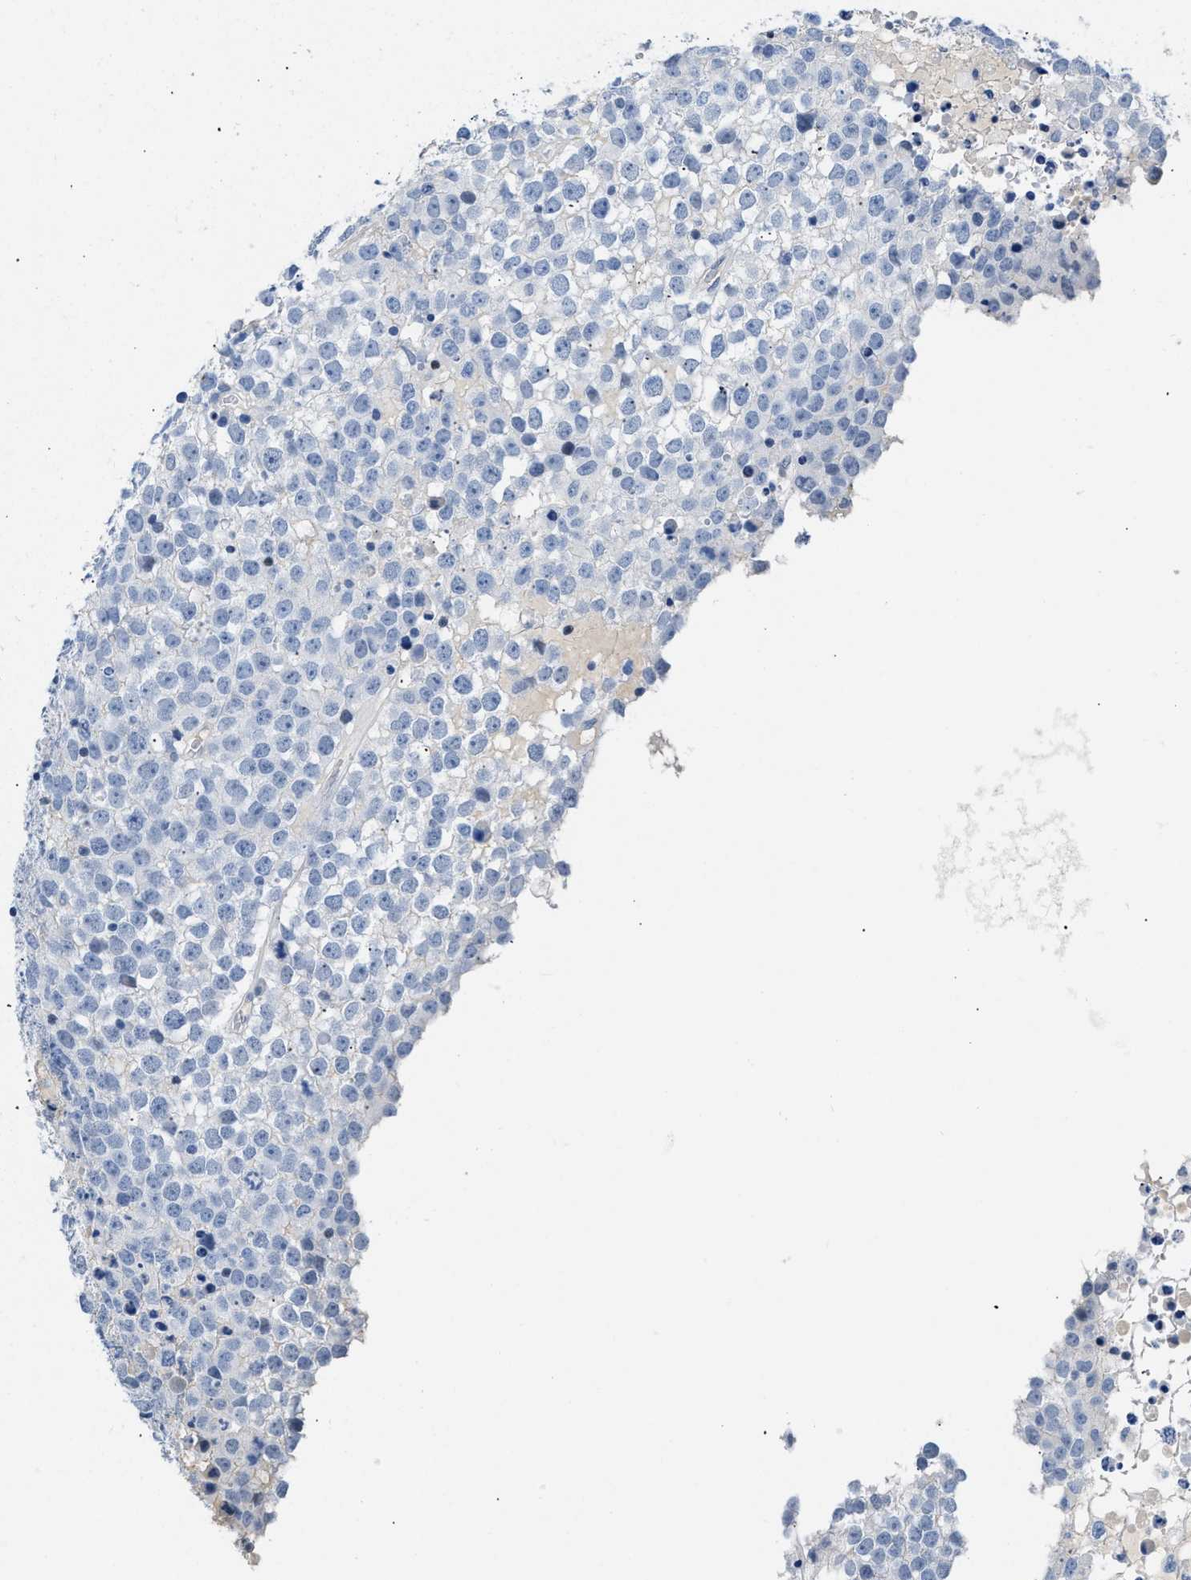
{"staining": {"intensity": "negative", "quantity": "none", "location": "none"}, "tissue": "testis cancer", "cell_type": "Tumor cells", "image_type": "cancer", "snomed": [{"axis": "morphology", "description": "Seminoma, NOS"}, {"axis": "topography", "description": "Testis"}], "caption": "Seminoma (testis) was stained to show a protein in brown. There is no significant staining in tumor cells.", "gene": "BOLL", "patient": {"sex": "male", "age": 65}}